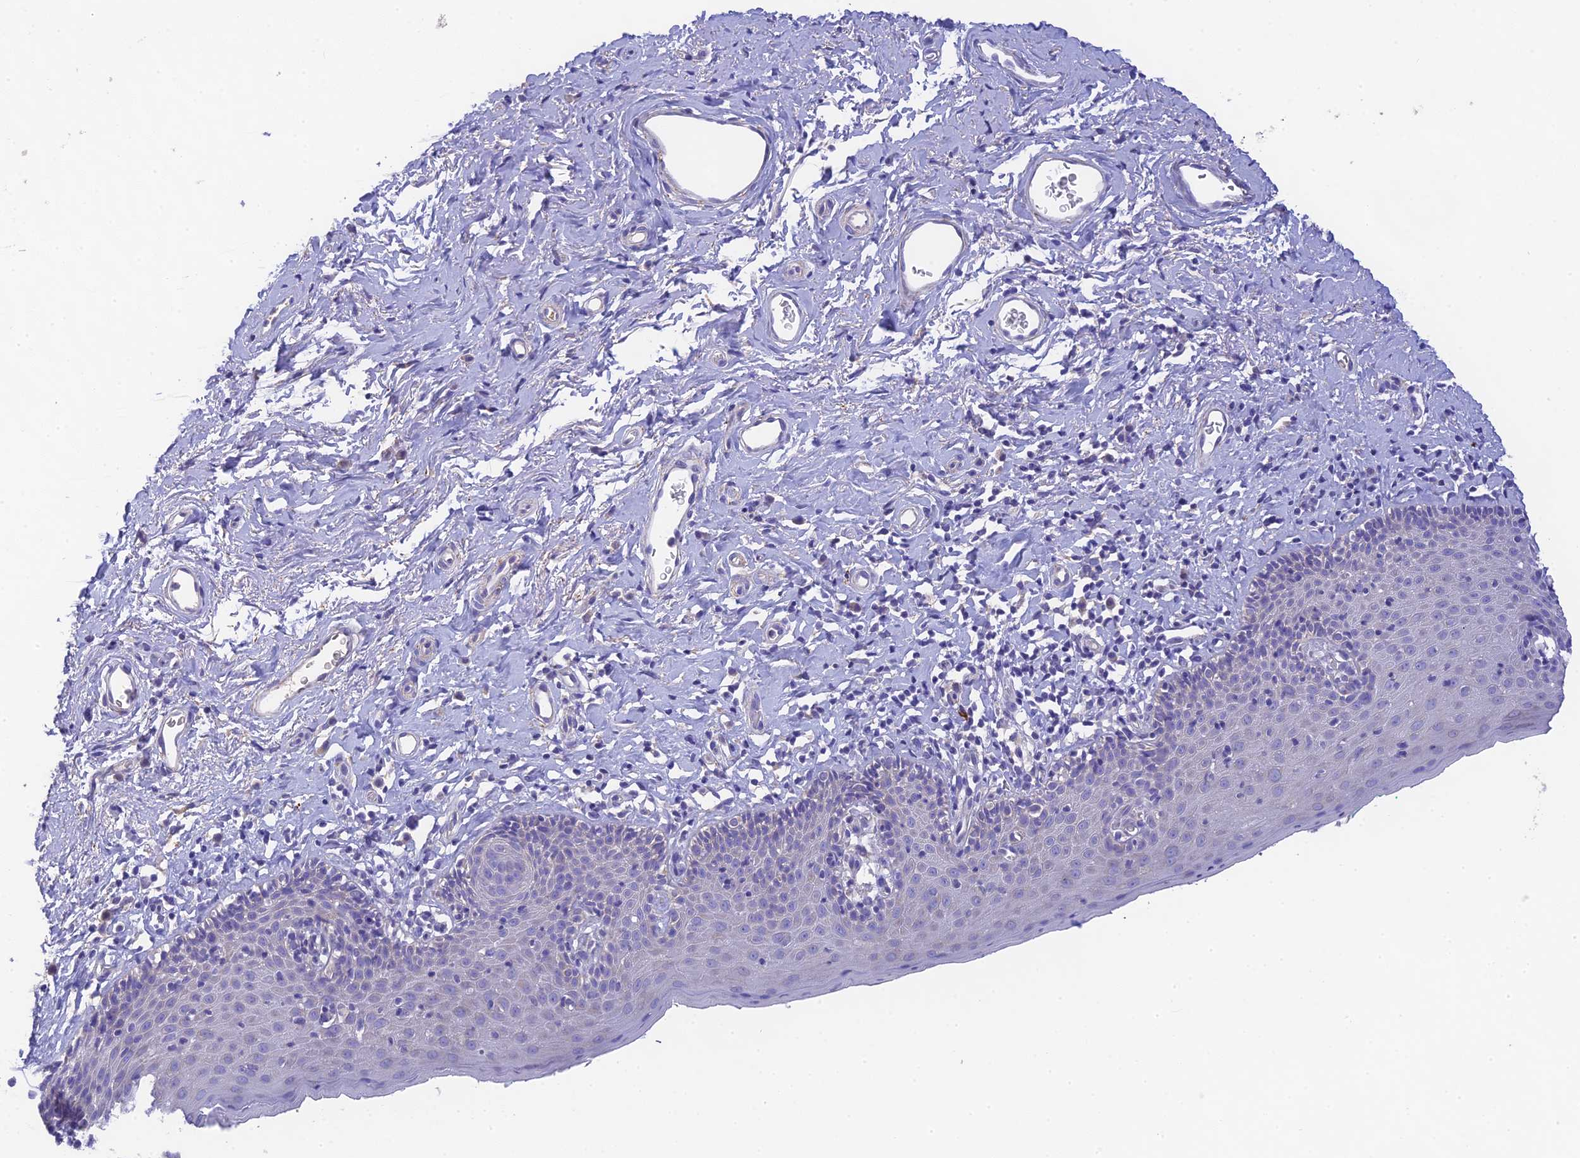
{"staining": {"intensity": "negative", "quantity": "none", "location": "none"}, "tissue": "skin", "cell_type": "Epidermal cells", "image_type": "normal", "snomed": [{"axis": "morphology", "description": "Normal tissue, NOS"}, {"axis": "topography", "description": "Vulva"}], "caption": "Immunohistochemistry histopathology image of normal skin: human skin stained with DAB (3,3'-diaminobenzidine) demonstrates no significant protein expression in epidermal cells.", "gene": "HSD17B2", "patient": {"sex": "female", "age": 66}}